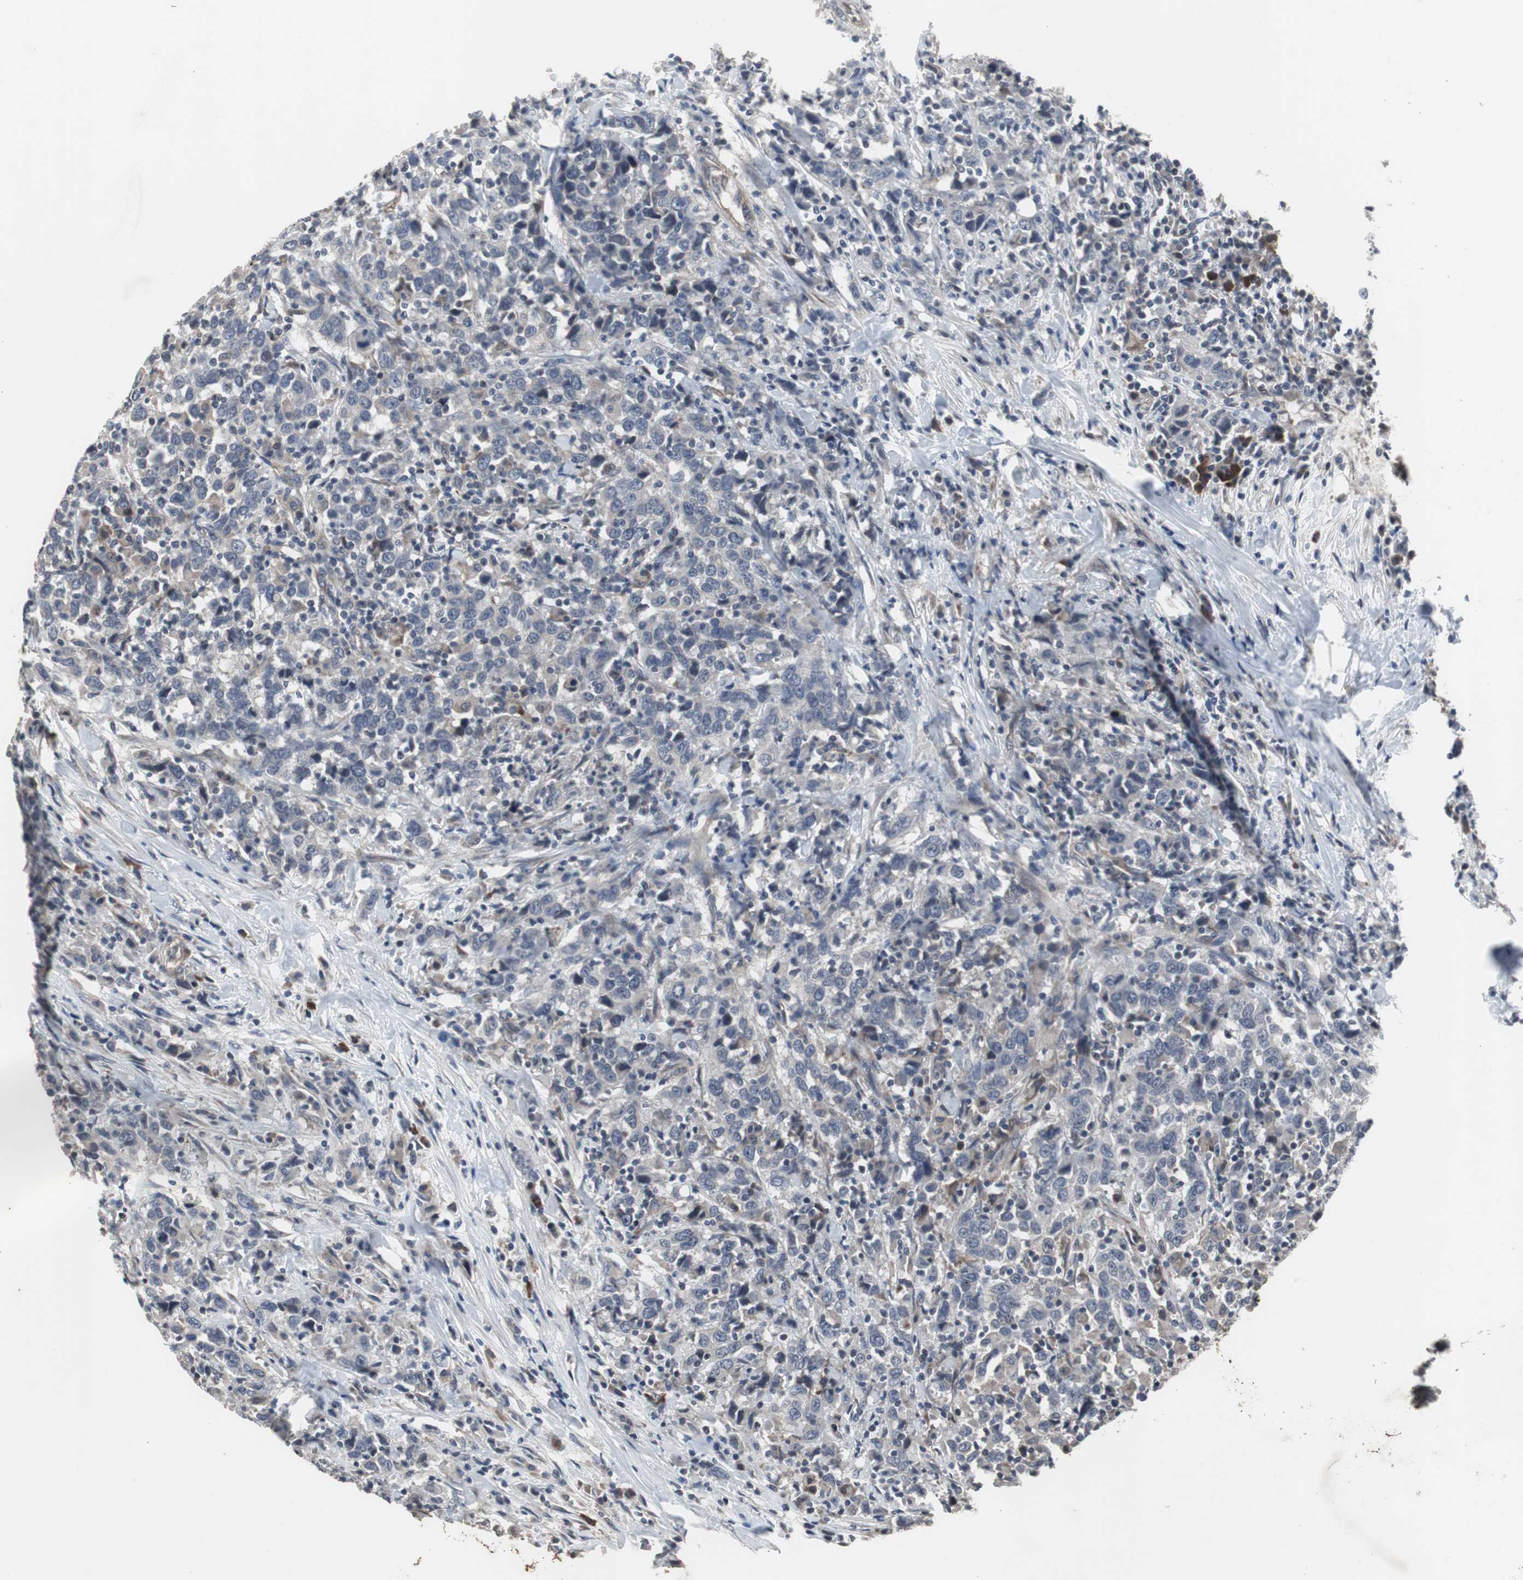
{"staining": {"intensity": "weak", "quantity": "25%-75%", "location": "cytoplasmic/membranous"}, "tissue": "urothelial cancer", "cell_type": "Tumor cells", "image_type": "cancer", "snomed": [{"axis": "morphology", "description": "Urothelial carcinoma, High grade"}, {"axis": "topography", "description": "Urinary bladder"}], "caption": "High-grade urothelial carcinoma stained with DAB (3,3'-diaminobenzidine) IHC demonstrates low levels of weak cytoplasmic/membranous staining in about 25%-75% of tumor cells. (brown staining indicates protein expression, while blue staining denotes nuclei).", "gene": "CRADD", "patient": {"sex": "male", "age": 61}}